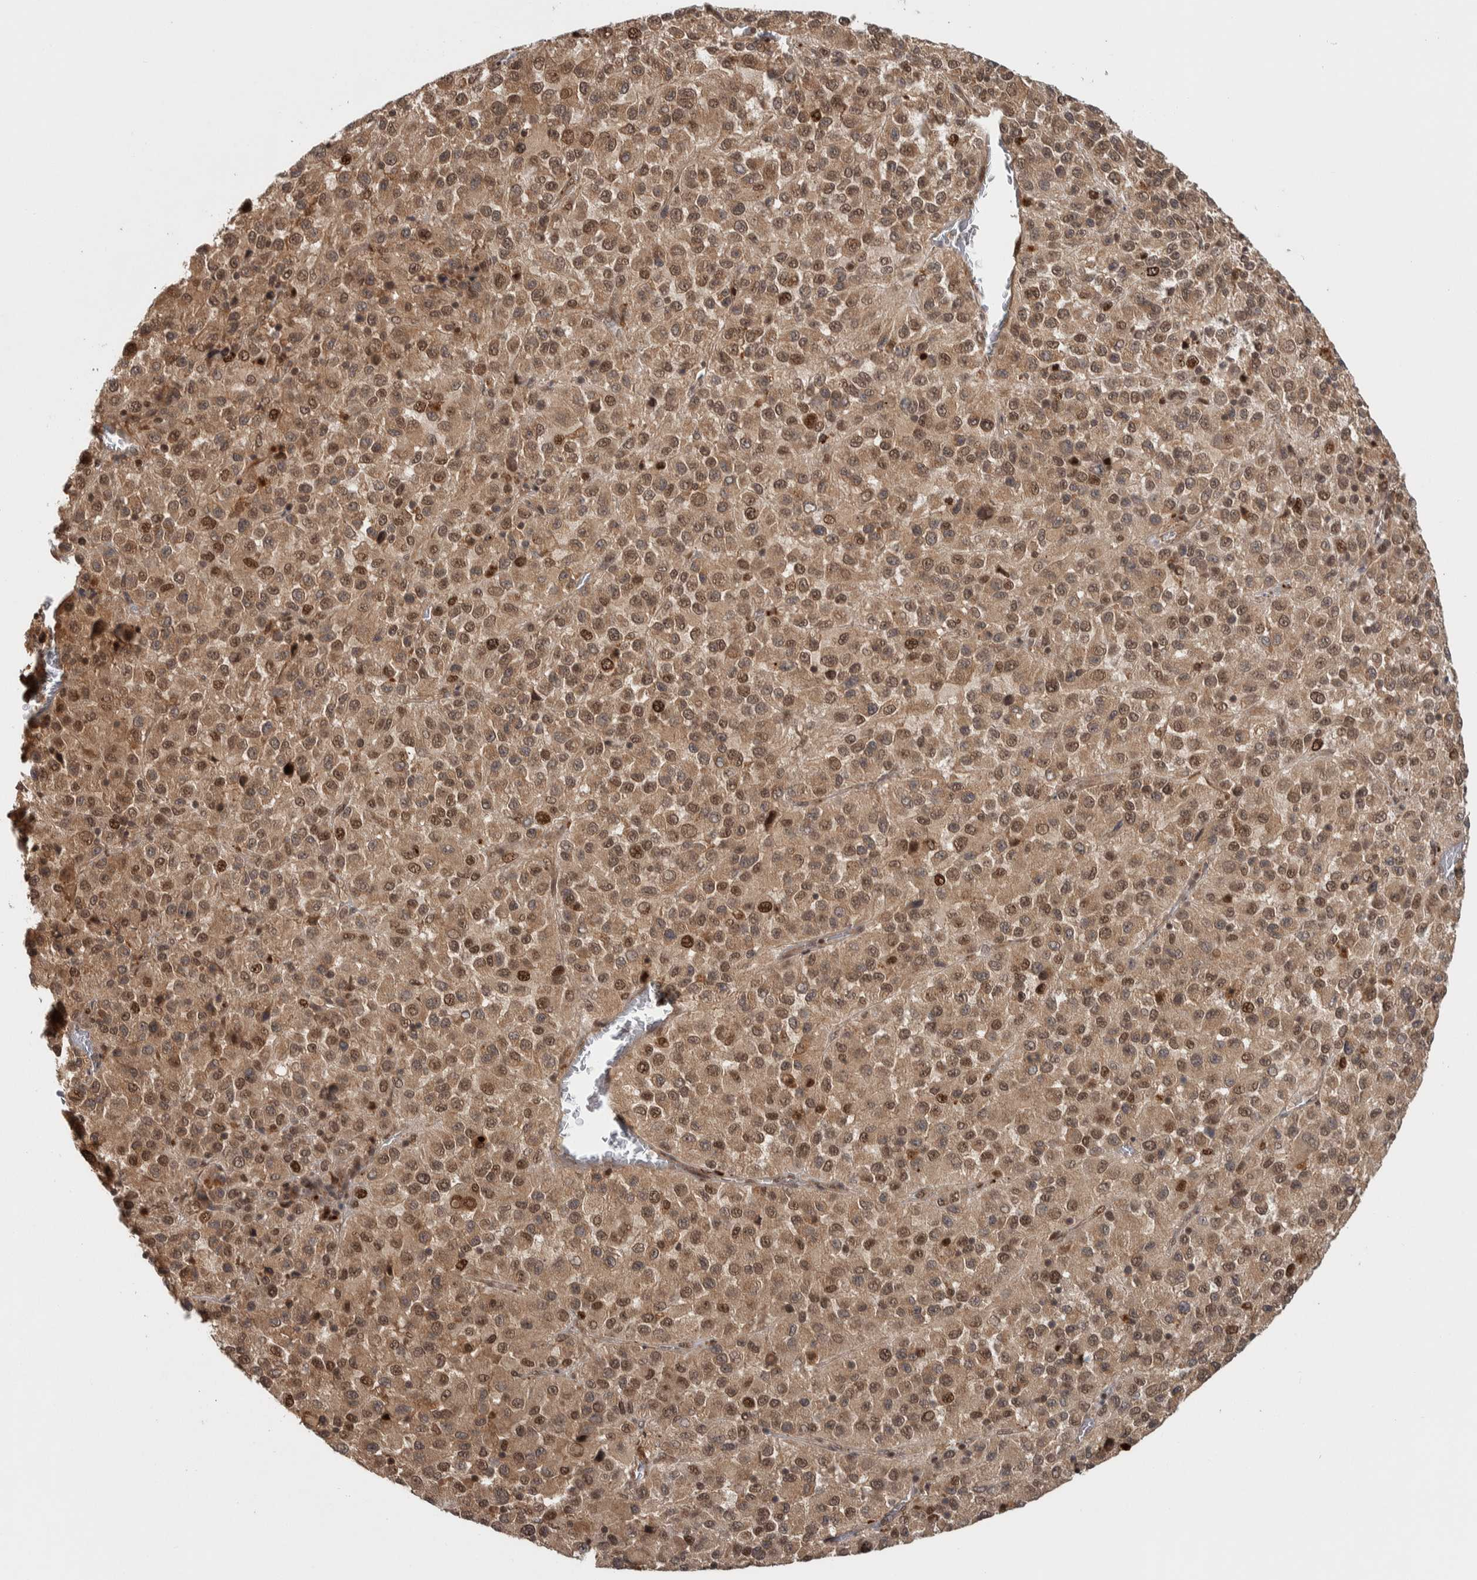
{"staining": {"intensity": "moderate", "quantity": ">75%", "location": "cytoplasmic/membranous,nuclear"}, "tissue": "melanoma", "cell_type": "Tumor cells", "image_type": "cancer", "snomed": [{"axis": "morphology", "description": "Malignant melanoma, Metastatic site"}, {"axis": "topography", "description": "Lung"}], "caption": "Malignant melanoma (metastatic site) stained with IHC shows moderate cytoplasmic/membranous and nuclear positivity in about >75% of tumor cells.", "gene": "RPS6KA4", "patient": {"sex": "male", "age": 64}}